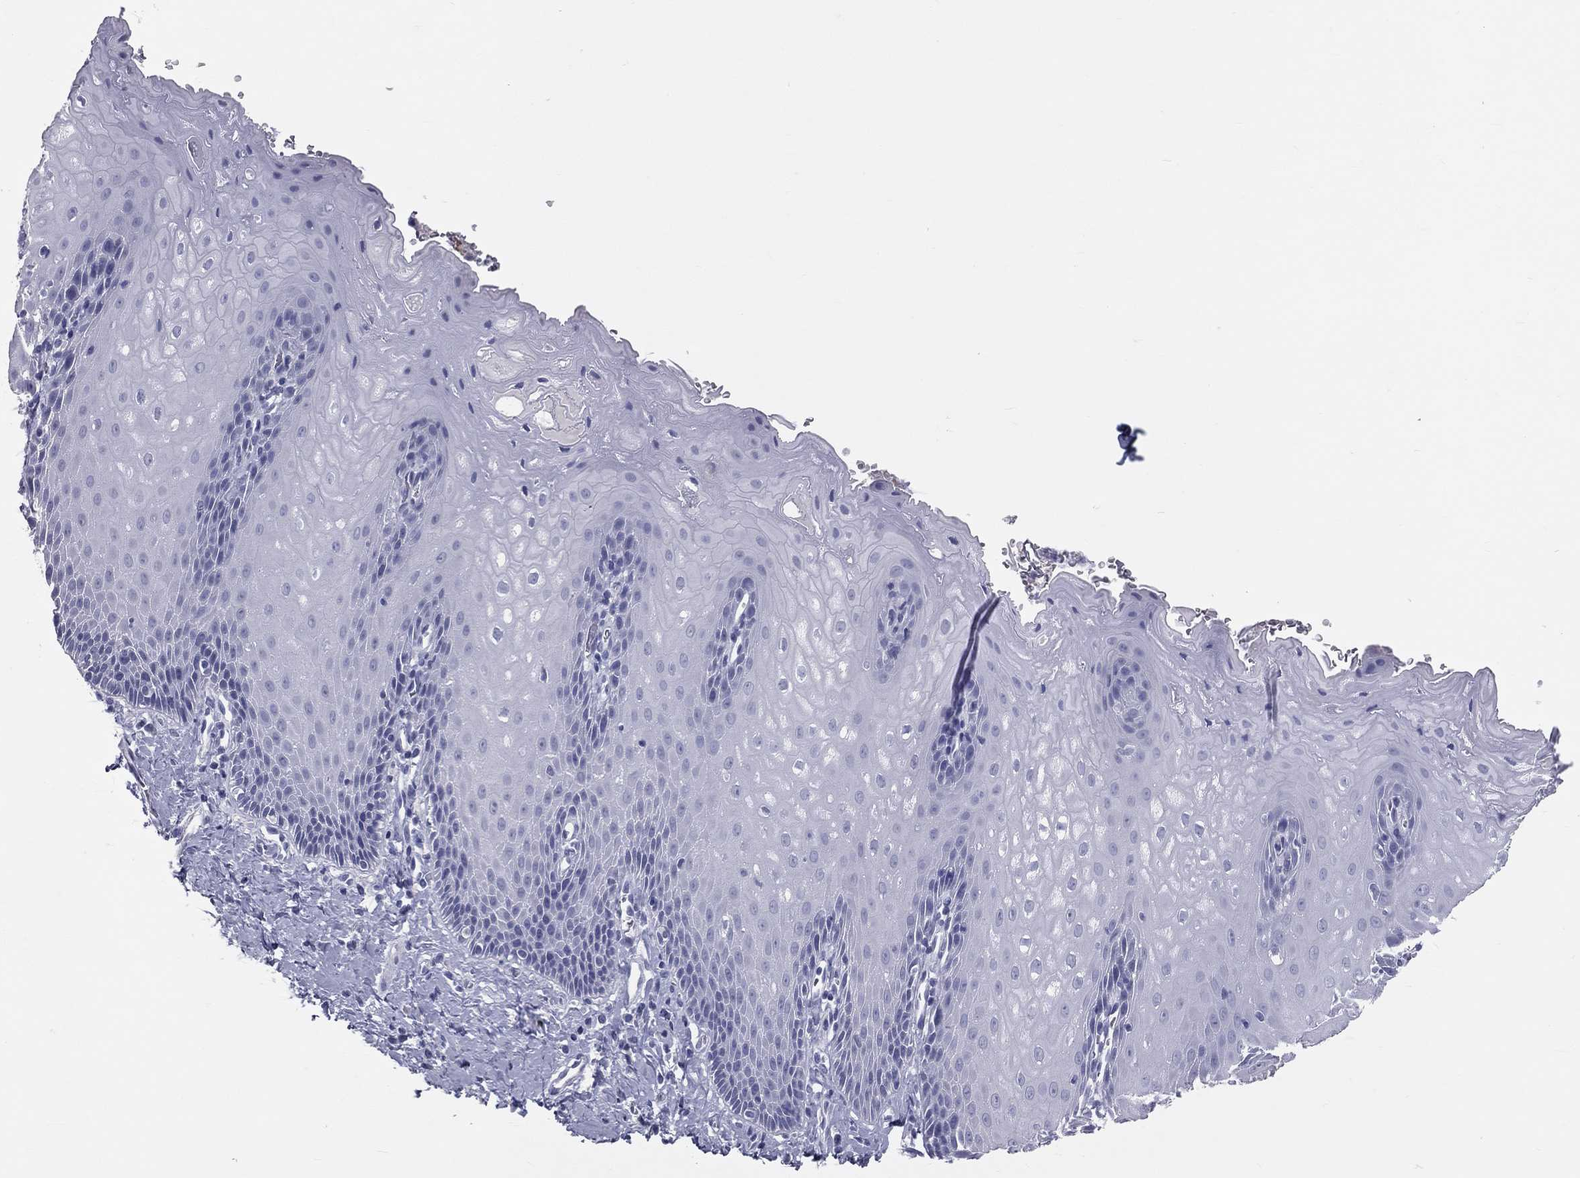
{"staining": {"intensity": "negative", "quantity": "none", "location": "none"}, "tissue": "esophagus", "cell_type": "Squamous epithelial cells", "image_type": "normal", "snomed": [{"axis": "morphology", "description": "Normal tissue, NOS"}, {"axis": "topography", "description": "Esophagus"}], "caption": "Image shows no protein staining in squamous epithelial cells of normal esophagus.", "gene": "TFPI2", "patient": {"sex": "male", "age": 64}}